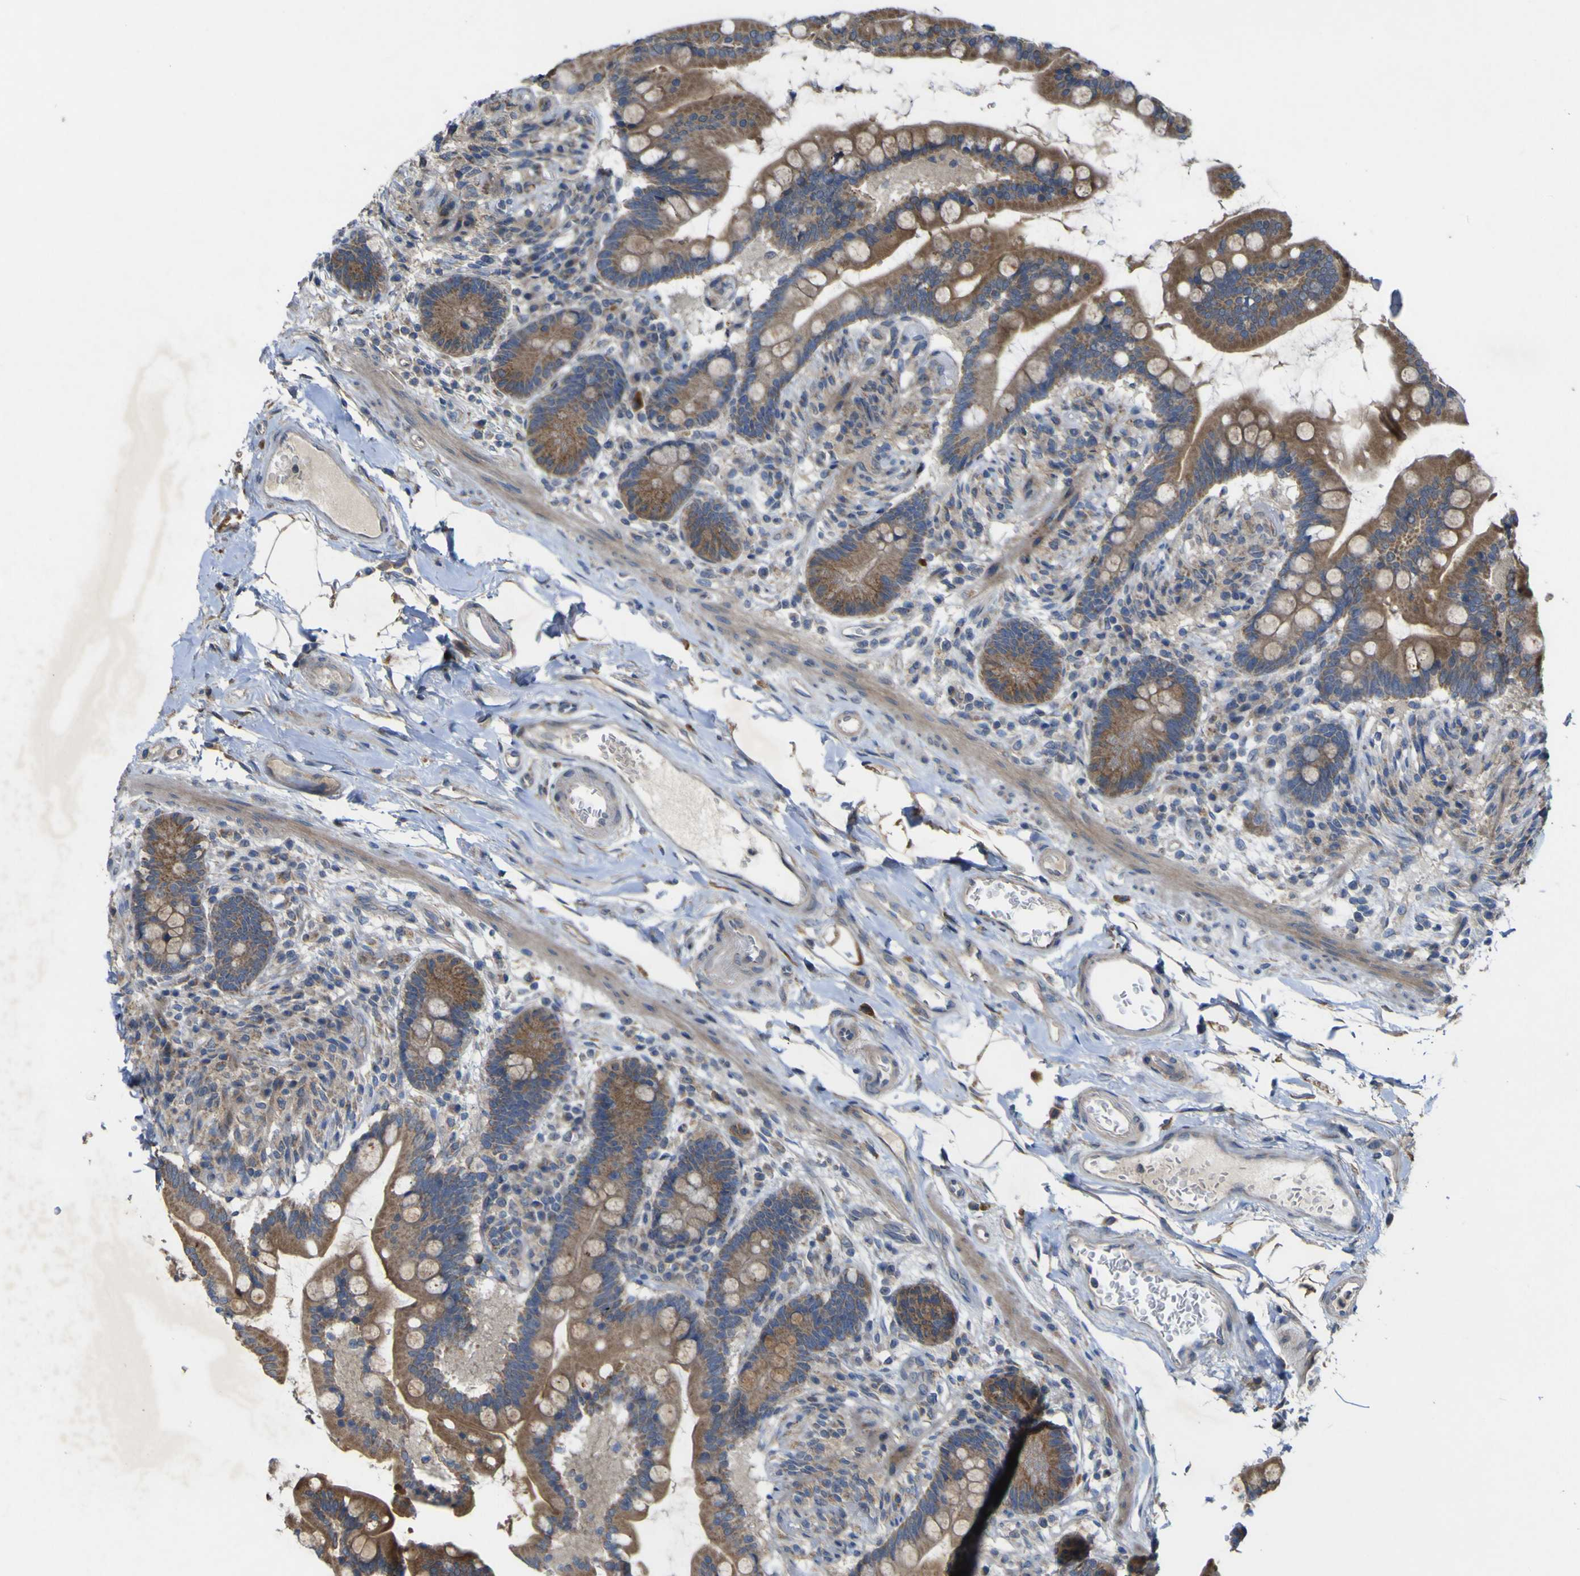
{"staining": {"intensity": "weak", "quantity": ">75%", "location": "cytoplasmic/membranous"}, "tissue": "colon", "cell_type": "Endothelial cells", "image_type": "normal", "snomed": [{"axis": "morphology", "description": "Normal tissue, NOS"}, {"axis": "topography", "description": "Colon"}], "caption": "Brown immunohistochemical staining in unremarkable human colon reveals weak cytoplasmic/membranous staining in approximately >75% of endothelial cells. The staining was performed using DAB (3,3'-diaminobenzidine) to visualize the protein expression in brown, while the nuclei were stained in blue with hematoxylin (Magnification: 20x).", "gene": "IRAK2", "patient": {"sex": "male", "age": 73}}